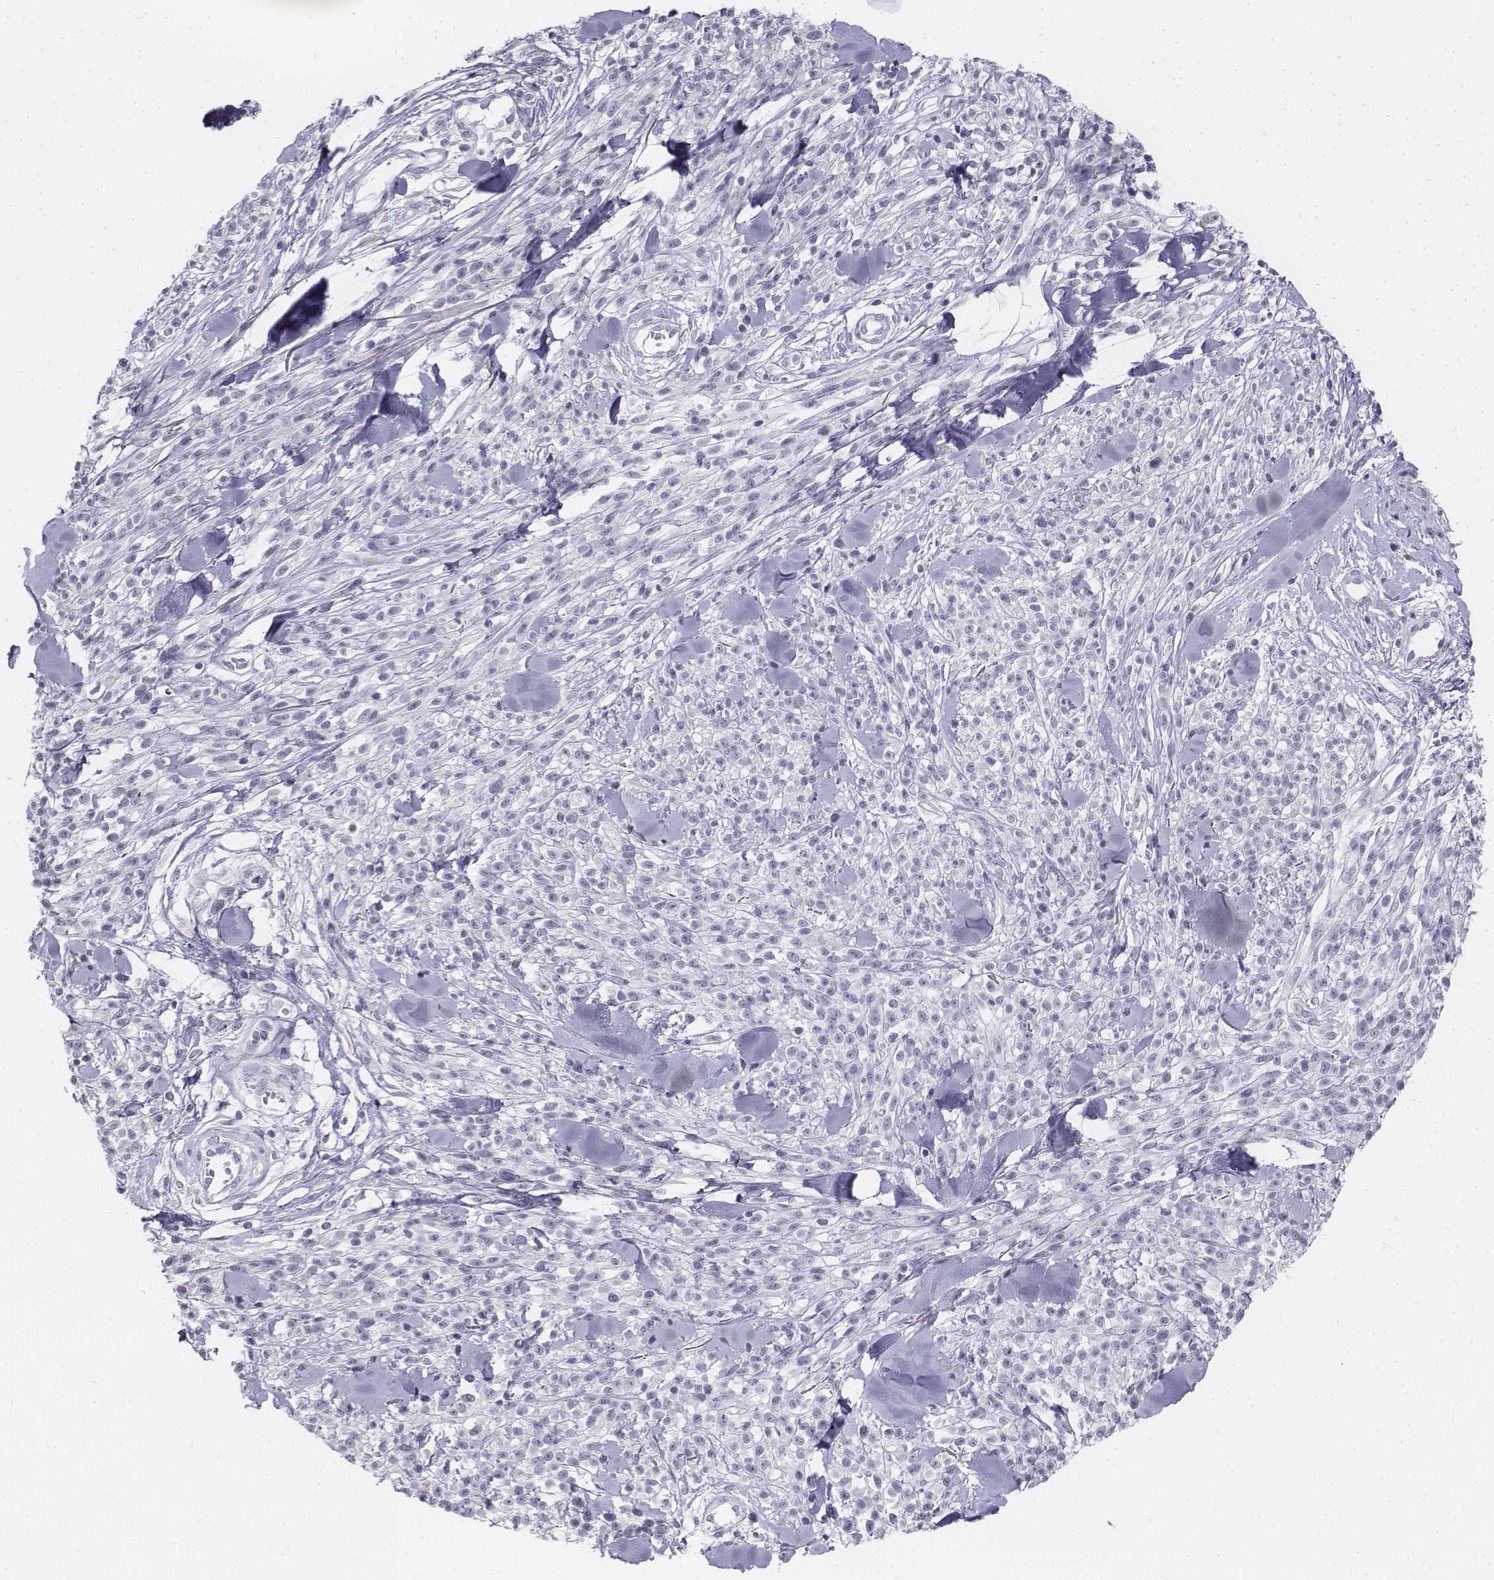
{"staining": {"intensity": "negative", "quantity": "none", "location": "none"}, "tissue": "melanoma", "cell_type": "Tumor cells", "image_type": "cancer", "snomed": [{"axis": "morphology", "description": "Malignant melanoma, NOS"}, {"axis": "topography", "description": "Skin"}, {"axis": "topography", "description": "Skin of trunk"}], "caption": "Tumor cells show no significant positivity in malignant melanoma.", "gene": "PENK", "patient": {"sex": "male", "age": 74}}